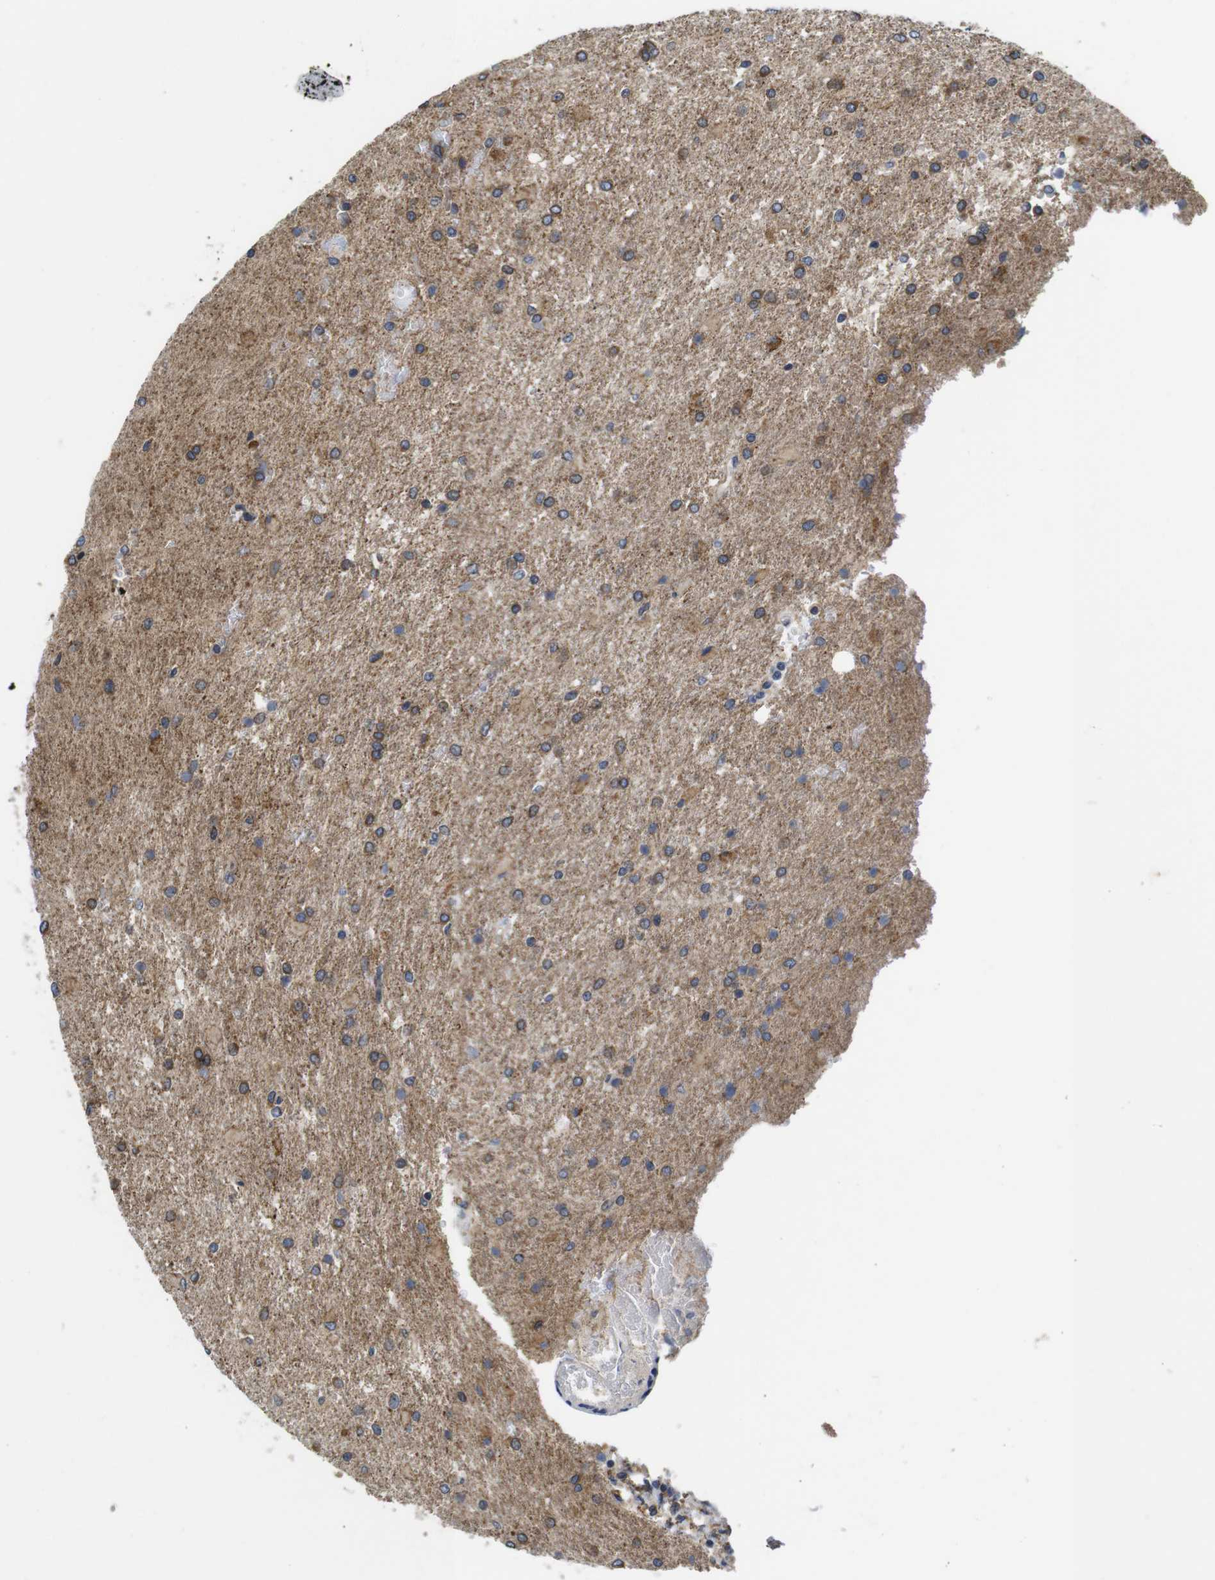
{"staining": {"intensity": "moderate", "quantity": ">75%", "location": "cytoplasmic/membranous"}, "tissue": "glioma", "cell_type": "Tumor cells", "image_type": "cancer", "snomed": [{"axis": "morphology", "description": "Glioma, malignant, High grade"}, {"axis": "topography", "description": "Brain"}], "caption": "About >75% of tumor cells in human glioma reveal moderate cytoplasmic/membranous protein positivity as visualized by brown immunohistochemical staining.", "gene": "MARCHF7", "patient": {"sex": "male", "age": 71}}